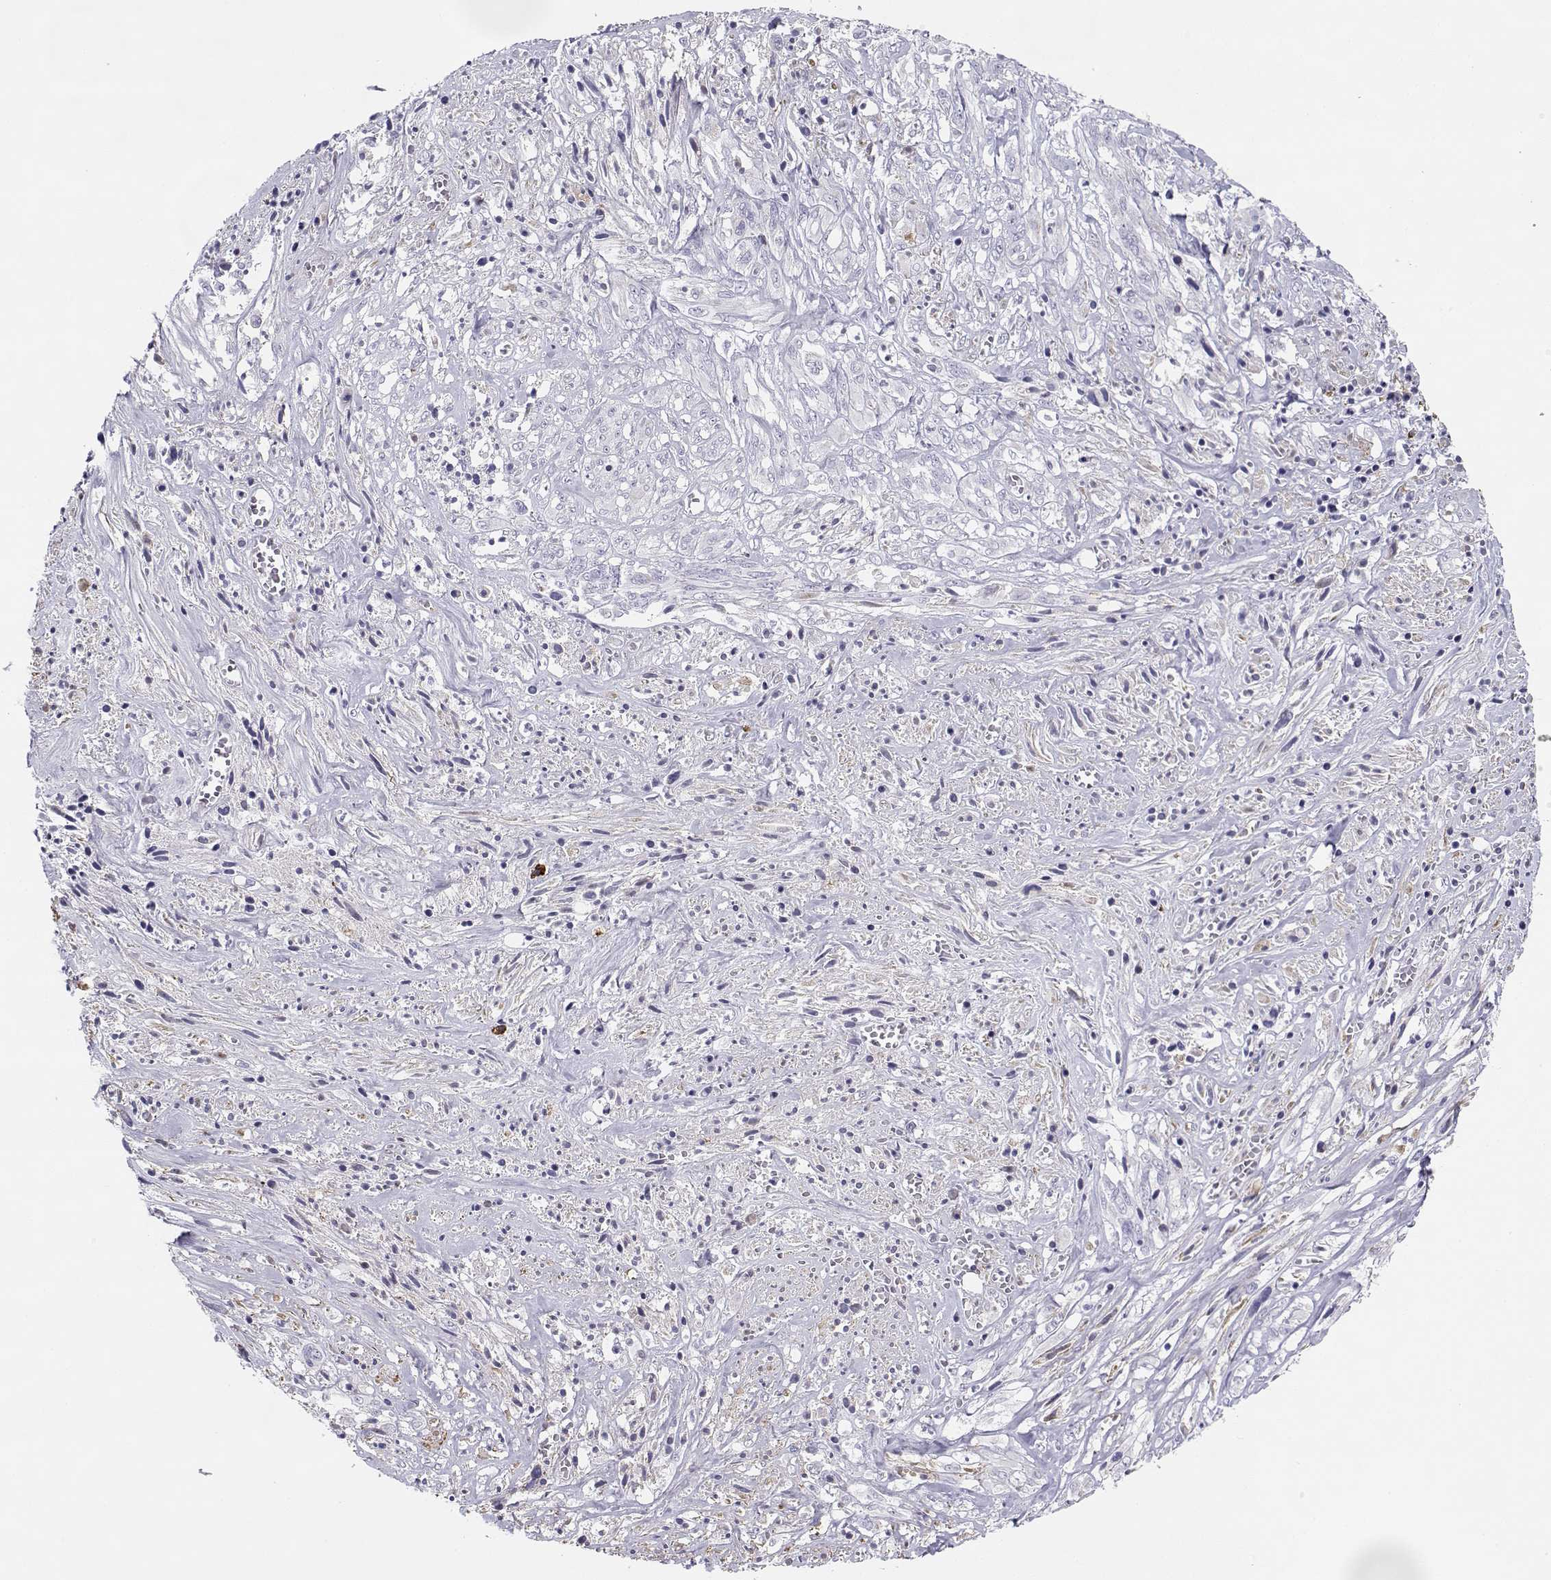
{"staining": {"intensity": "negative", "quantity": "none", "location": "none"}, "tissue": "melanoma", "cell_type": "Tumor cells", "image_type": "cancer", "snomed": [{"axis": "morphology", "description": "Malignant melanoma, NOS"}, {"axis": "topography", "description": "Skin"}], "caption": "Tumor cells show no significant protein staining in malignant melanoma.", "gene": "CREB3L3", "patient": {"sex": "female", "age": 91}}